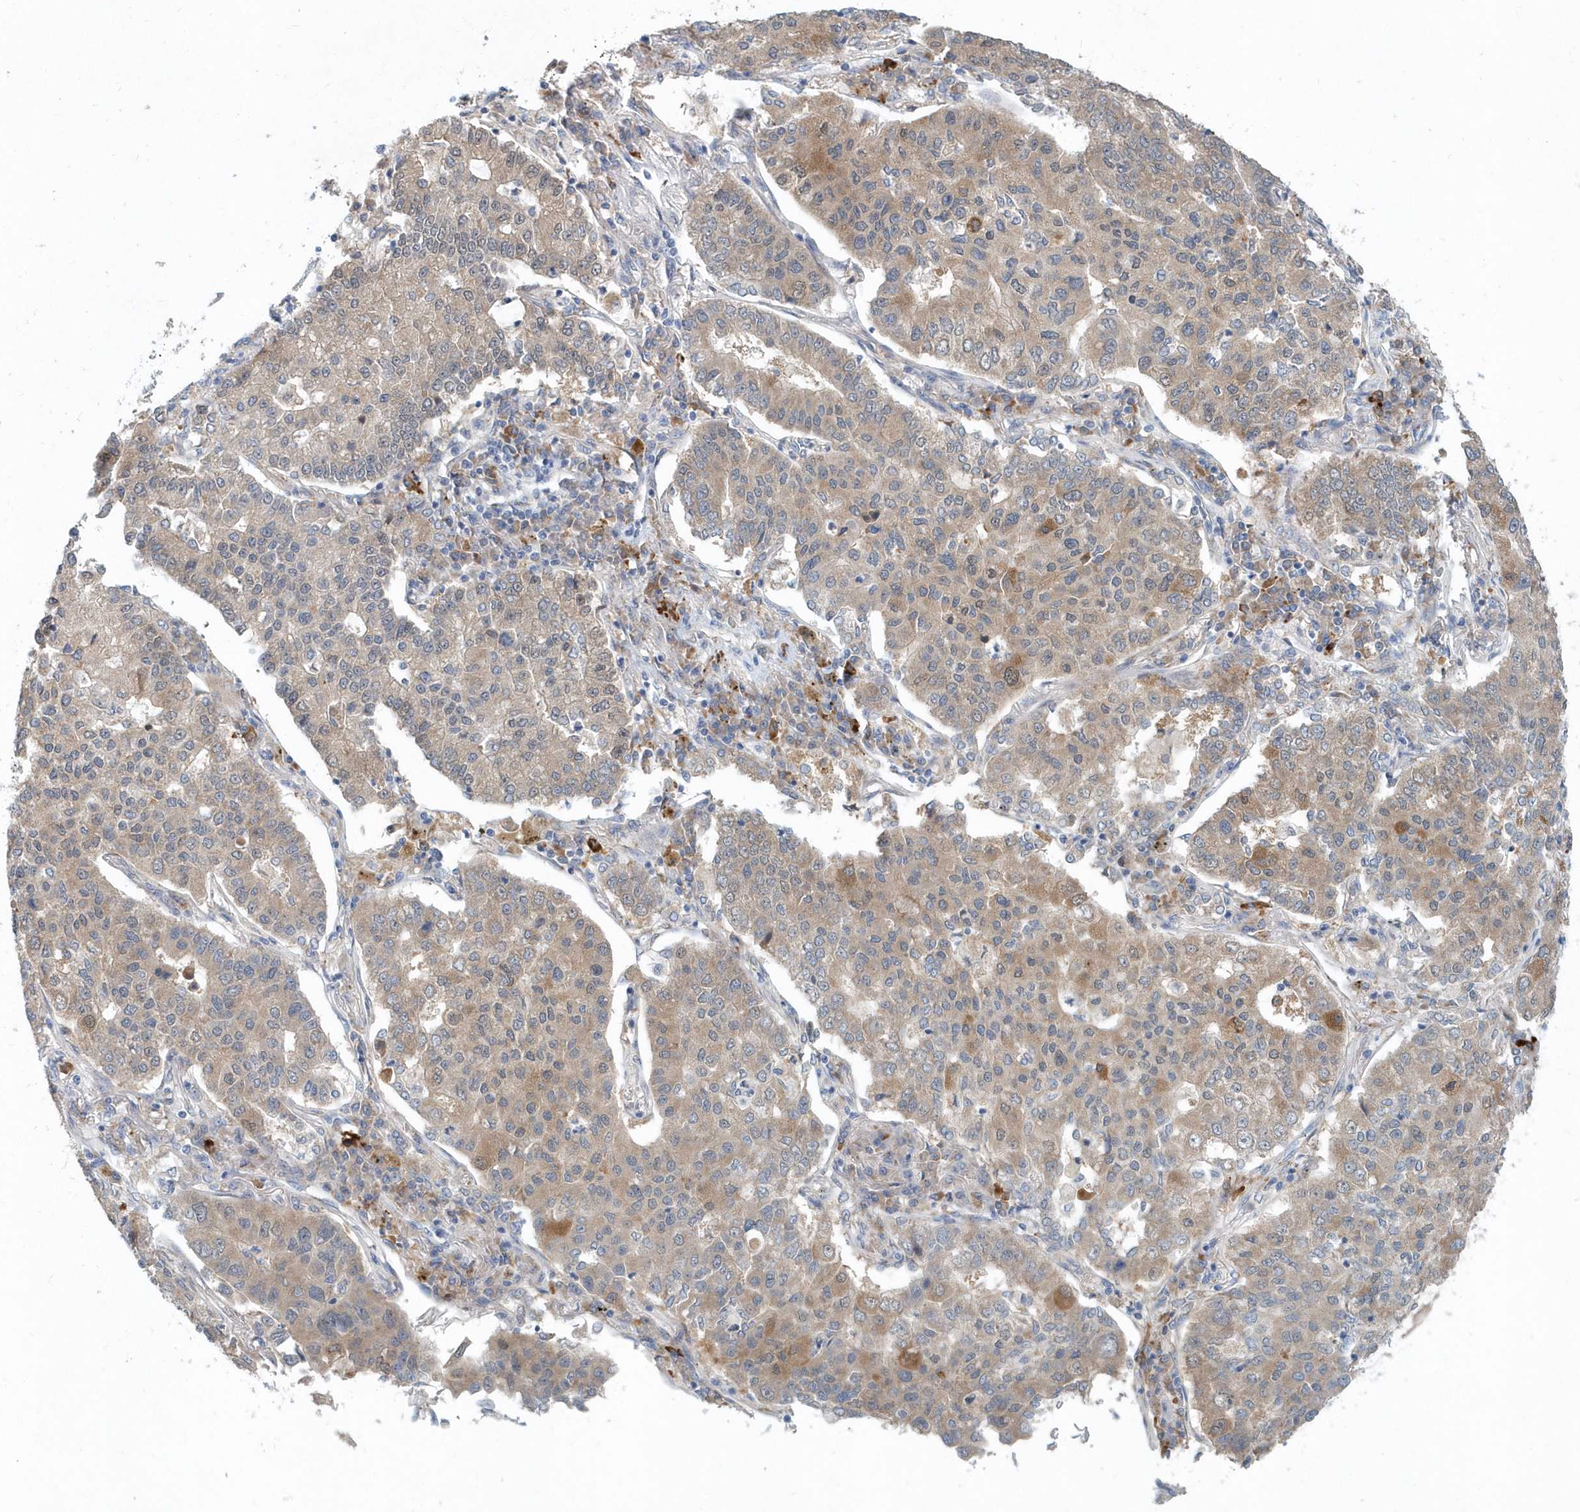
{"staining": {"intensity": "weak", "quantity": "25%-75%", "location": "cytoplasmic/membranous"}, "tissue": "lung cancer", "cell_type": "Tumor cells", "image_type": "cancer", "snomed": [{"axis": "morphology", "description": "Adenocarcinoma, NOS"}, {"axis": "topography", "description": "Lung"}], "caption": "Immunohistochemistry (IHC) (DAB (3,3'-diaminobenzidine)) staining of lung cancer reveals weak cytoplasmic/membranous protein positivity in about 25%-75% of tumor cells.", "gene": "PFN2", "patient": {"sex": "male", "age": 49}}